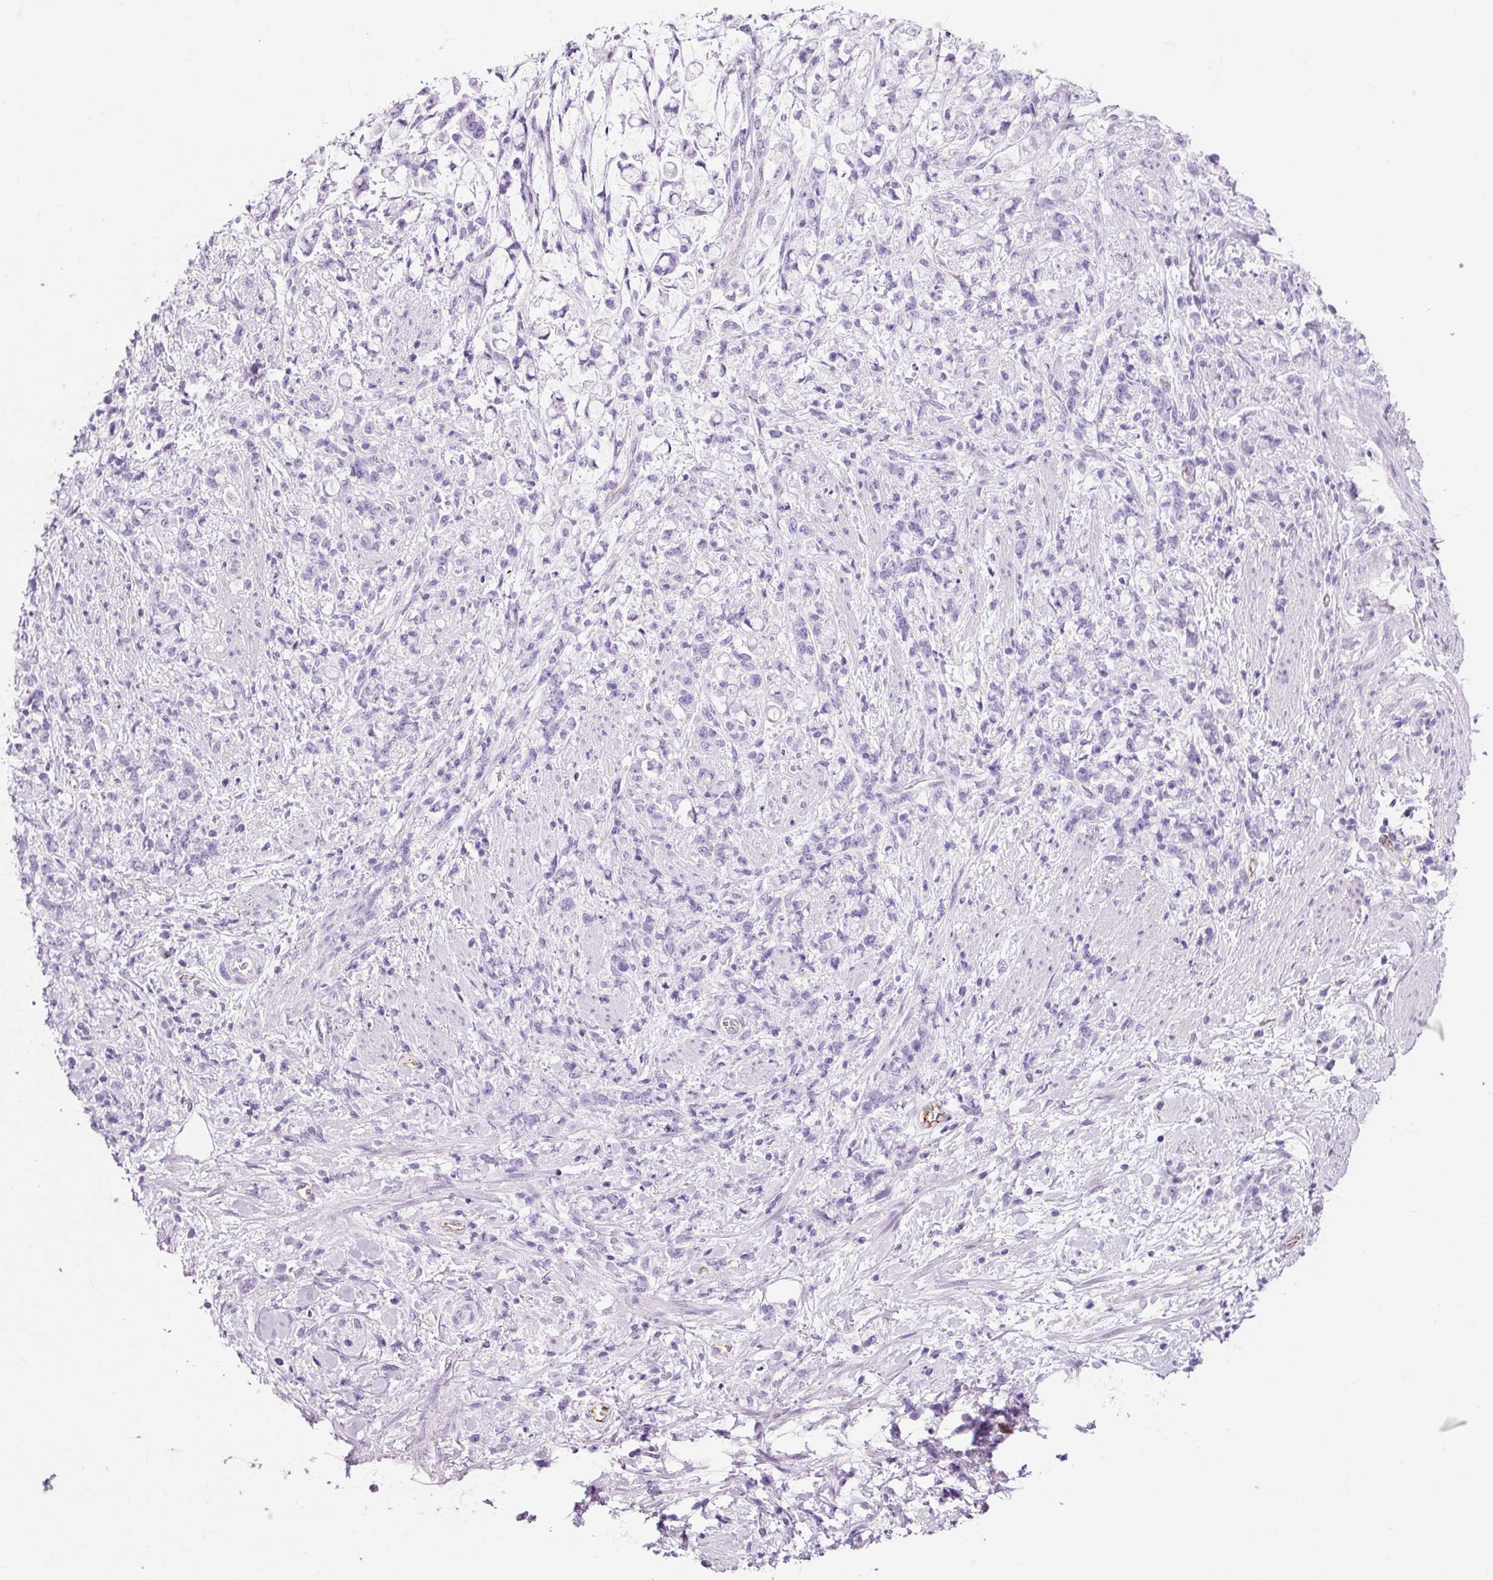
{"staining": {"intensity": "negative", "quantity": "none", "location": "none"}, "tissue": "stomach cancer", "cell_type": "Tumor cells", "image_type": "cancer", "snomed": [{"axis": "morphology", "description": "Adenocarcinoma, NOS"}, {"axis": "topography", "description": "Stomach"}], "caption": "The histopathology image demonstrates no staining of tumor cells in stomach cancer.", "gene": "ADSS1", "patient": {"sex": "female", "age": 60}}